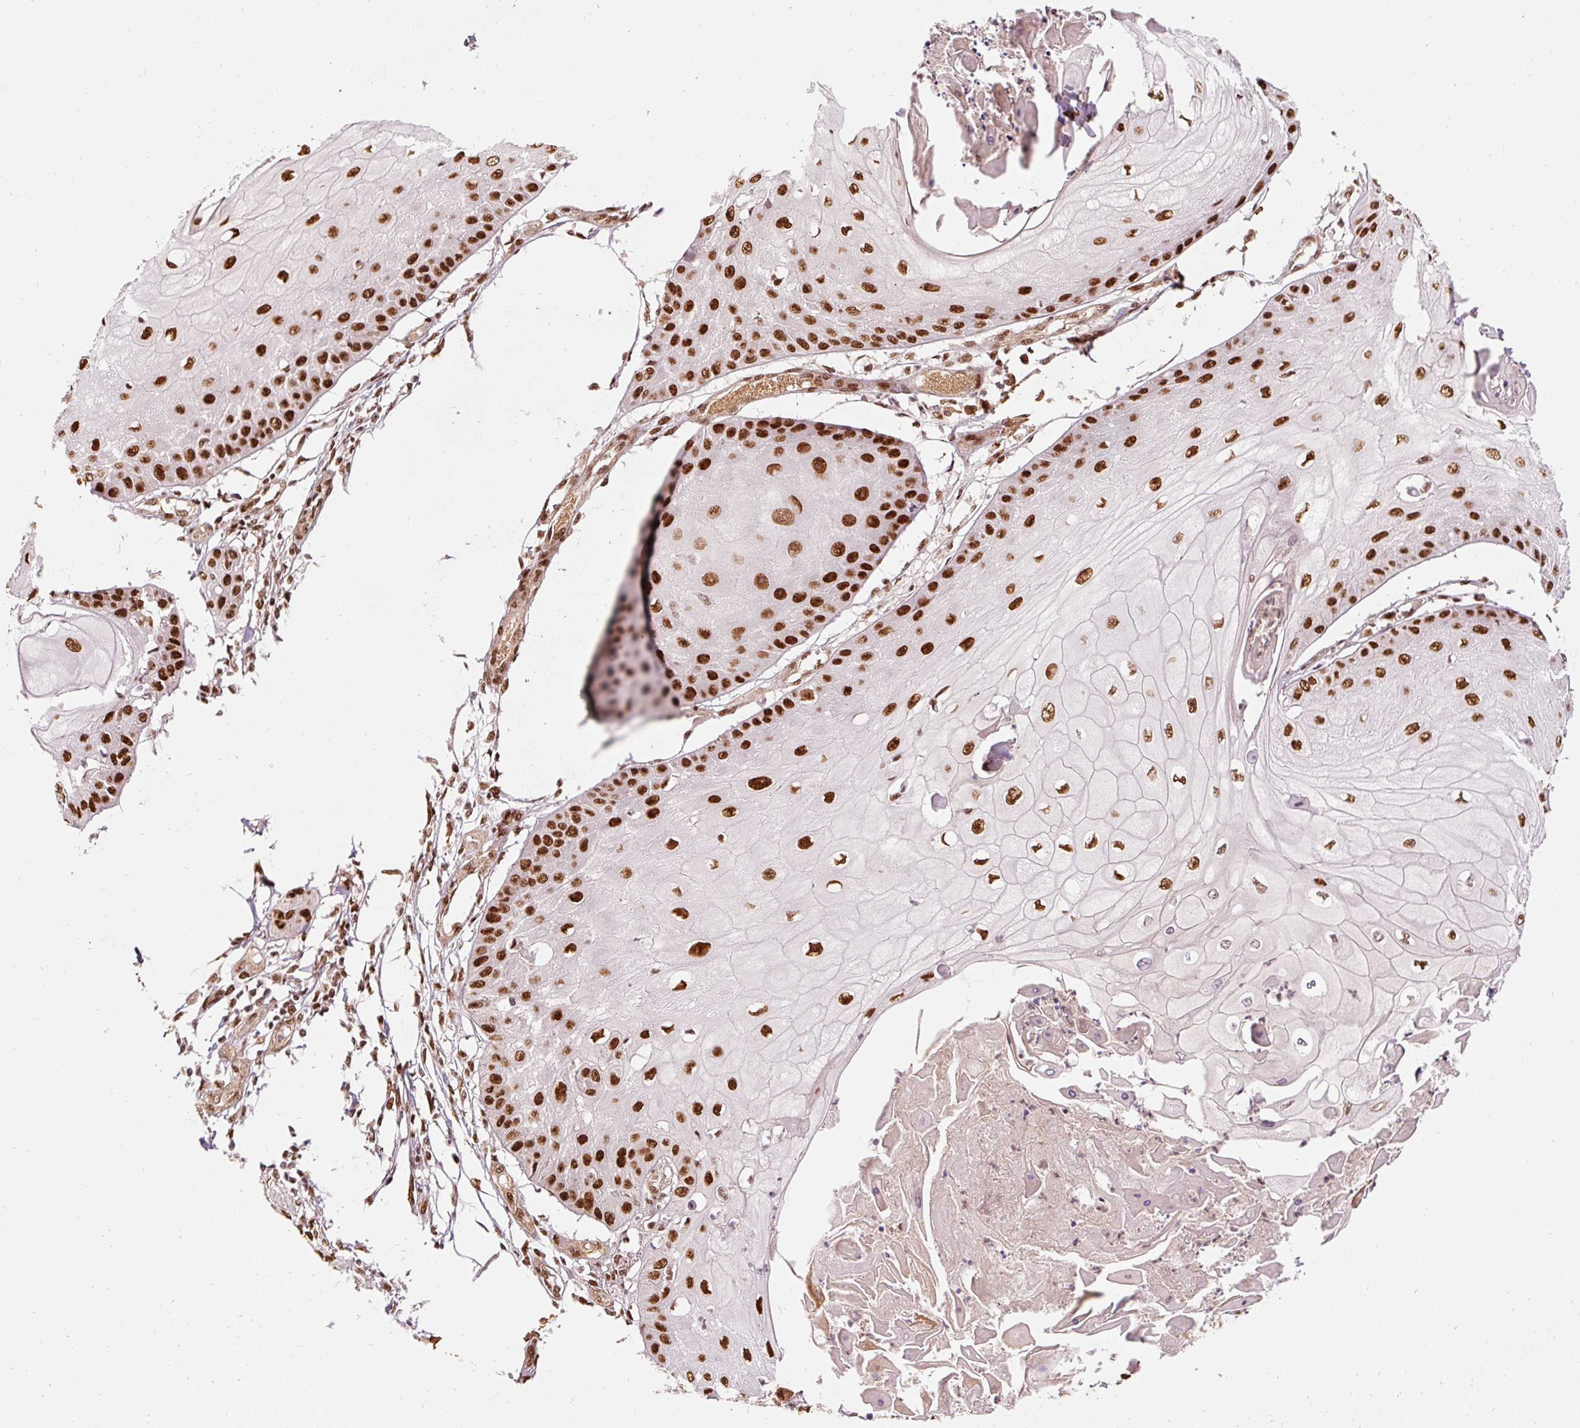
{"staining": {"intensity": "strong", "quantity": ">75%", "location": "nuclear"}, "tissue": "skin cancer", "cell_type": "Tumor cells", "image_type": "cancer", "snomed": [{"axis": "morphology", "description": "Squamous cell carcinoma, NOS"}, {"axis": "topography", "description": "Skin"}], "caption": "Immunohistochemical staining of human skin cancer (squamous cell carcinoma) demonstrates strong nuclear protein positivity in about >75% of tumor cells.", "gene": "HNRNPC", "patient": {"sex": "male", "age": 70}}